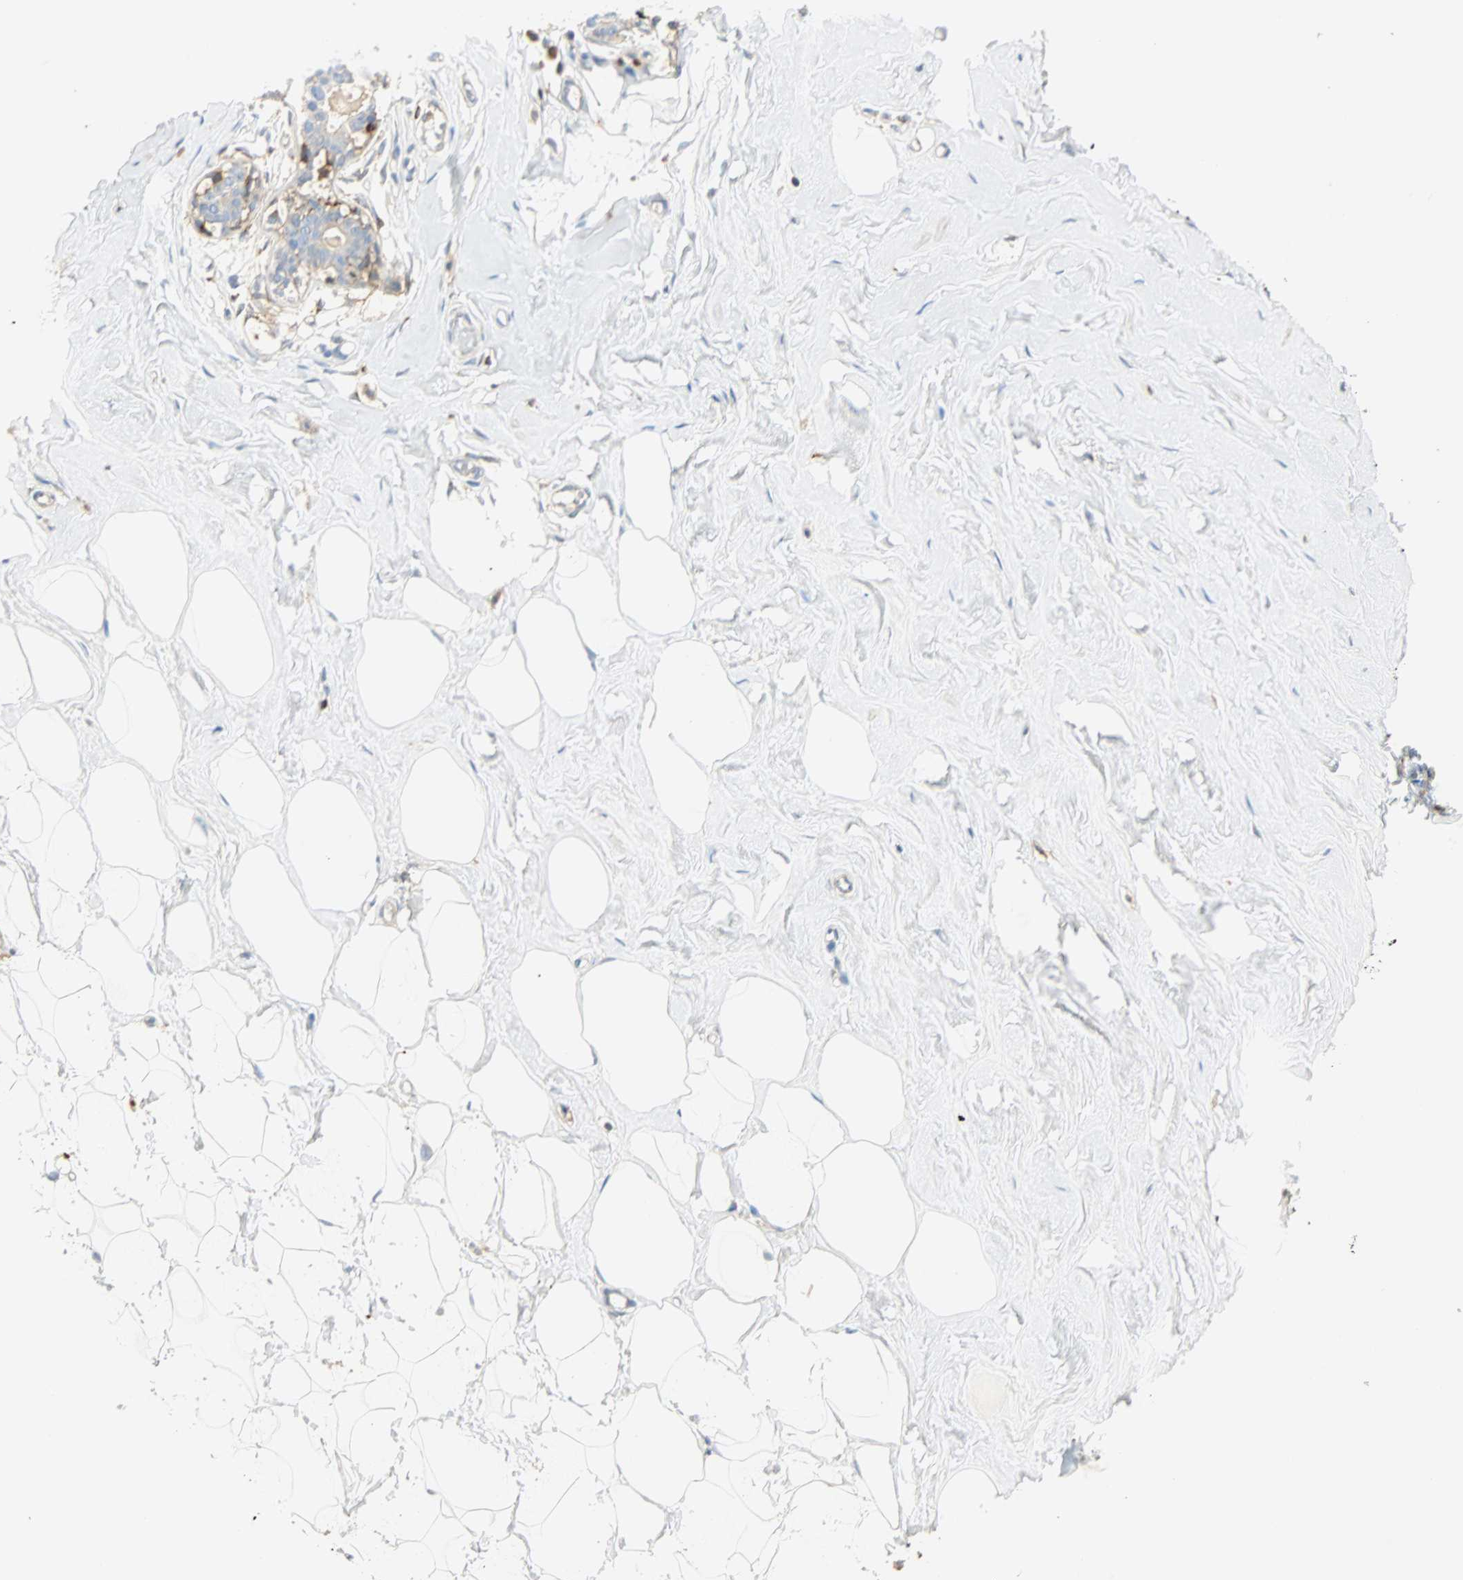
{"staining": {"intensity": "negative", "quantity": "none", "location": "none"}, "tissue": "breast", "cell_type": "Adipocytes", "image_type": "normal", "snomed": [{"axis": "morphology", "description": "Normal tissue, NOS"}, {"axis": "topography", "description": "Breast"}], "caption": "IHC of benign breast shows no staining in adipocytes. (DAB immunohistochemistry (IHC), high magnification).", "gene": "FMNL1", "patient": {"sex": "female", "age": 23}}